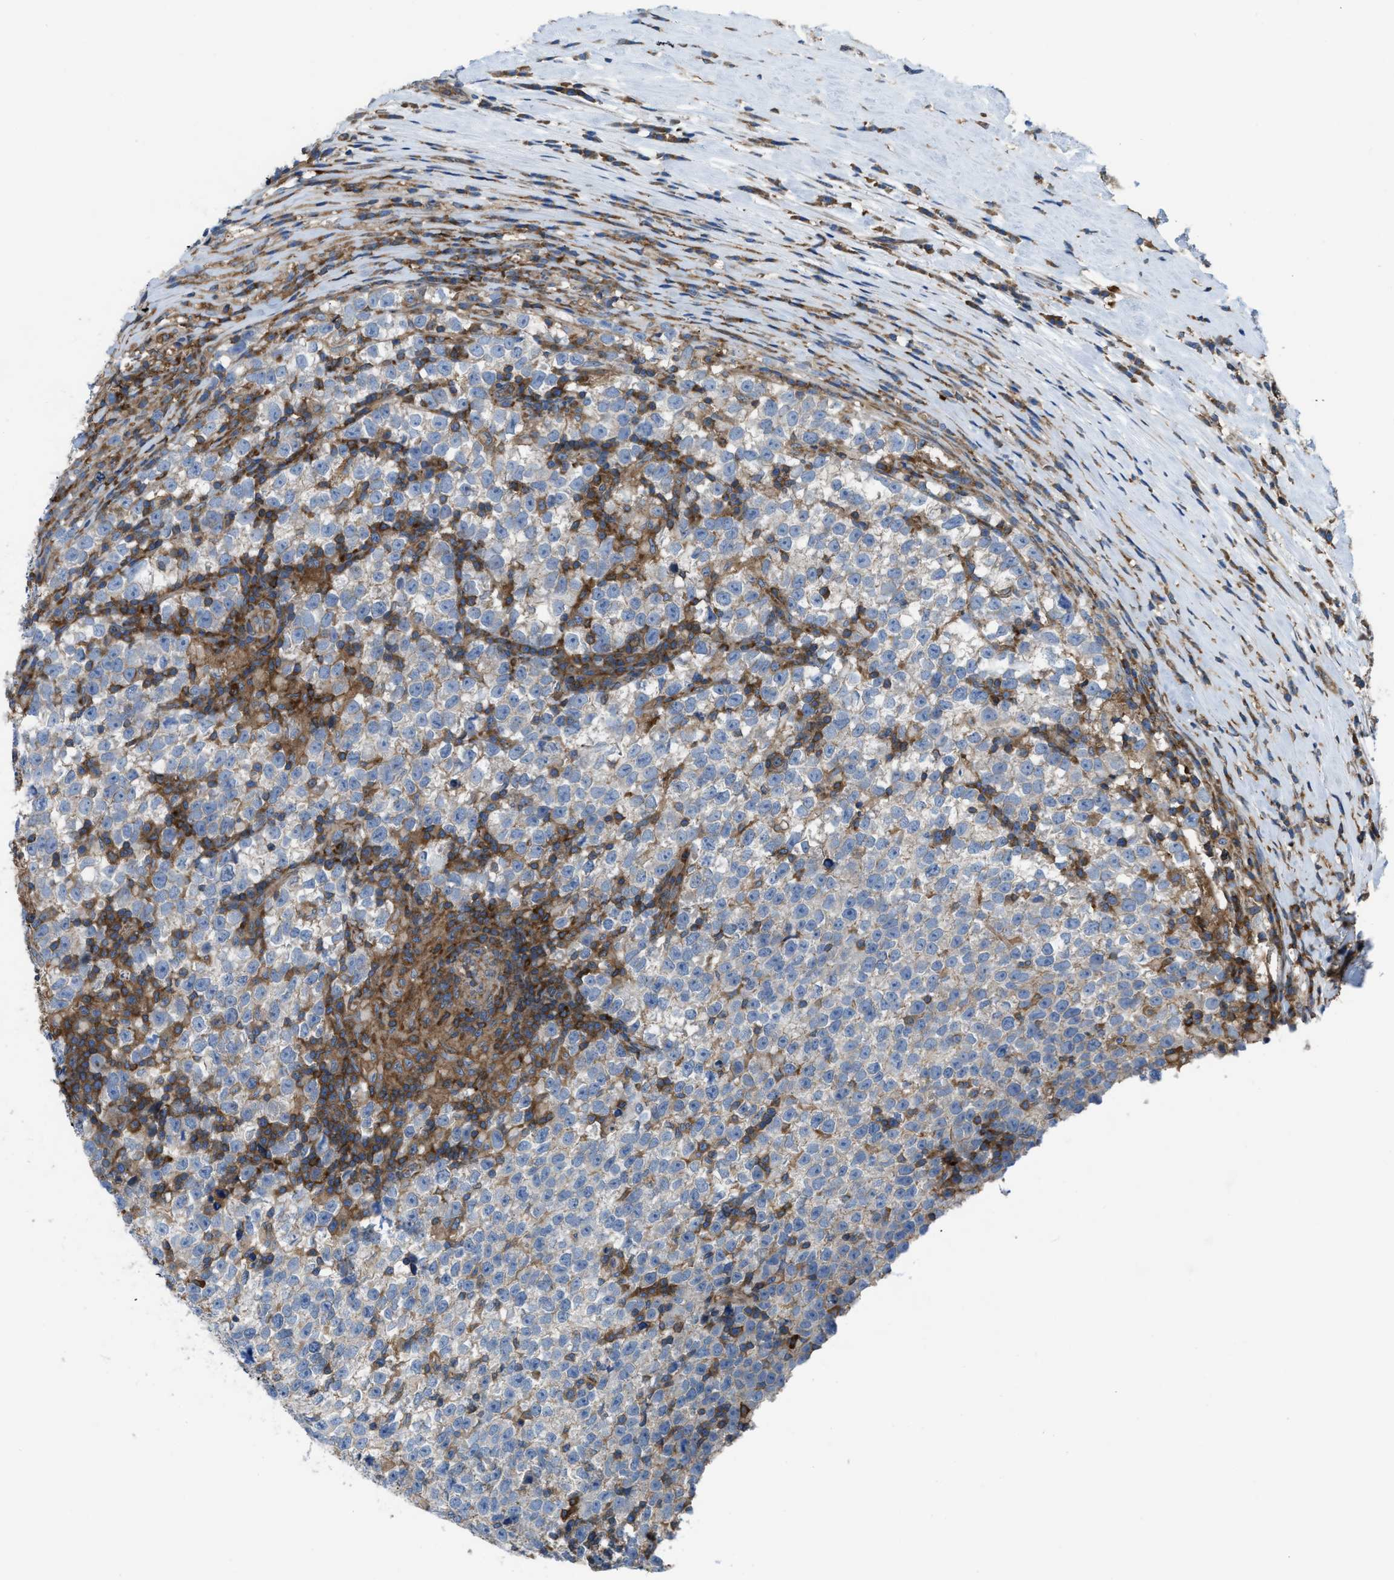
{"staining": {"intensity": "negative", "quantity": "none", "location": "none"}, "tissue": "testis cancer", "cell_type": "Tumor cells", "image_type": "cancer", "snomed": [{"axis": "morphology", "description": "Normal tissue, NOS"}, {"axis": "morphology", "description": "Seminoma, NOS"}, {"axis": "topography", "description": "Testis"}], "caption": "A micrograph of human testis cancer (seminoma) is negative for staining in tumor cells. (DAB (3,3'-diaminobenzidine) IHC with hematoxylin counter stain).", "gene": "MYO18A", "patient": {"sex": "male", "age": 43}}